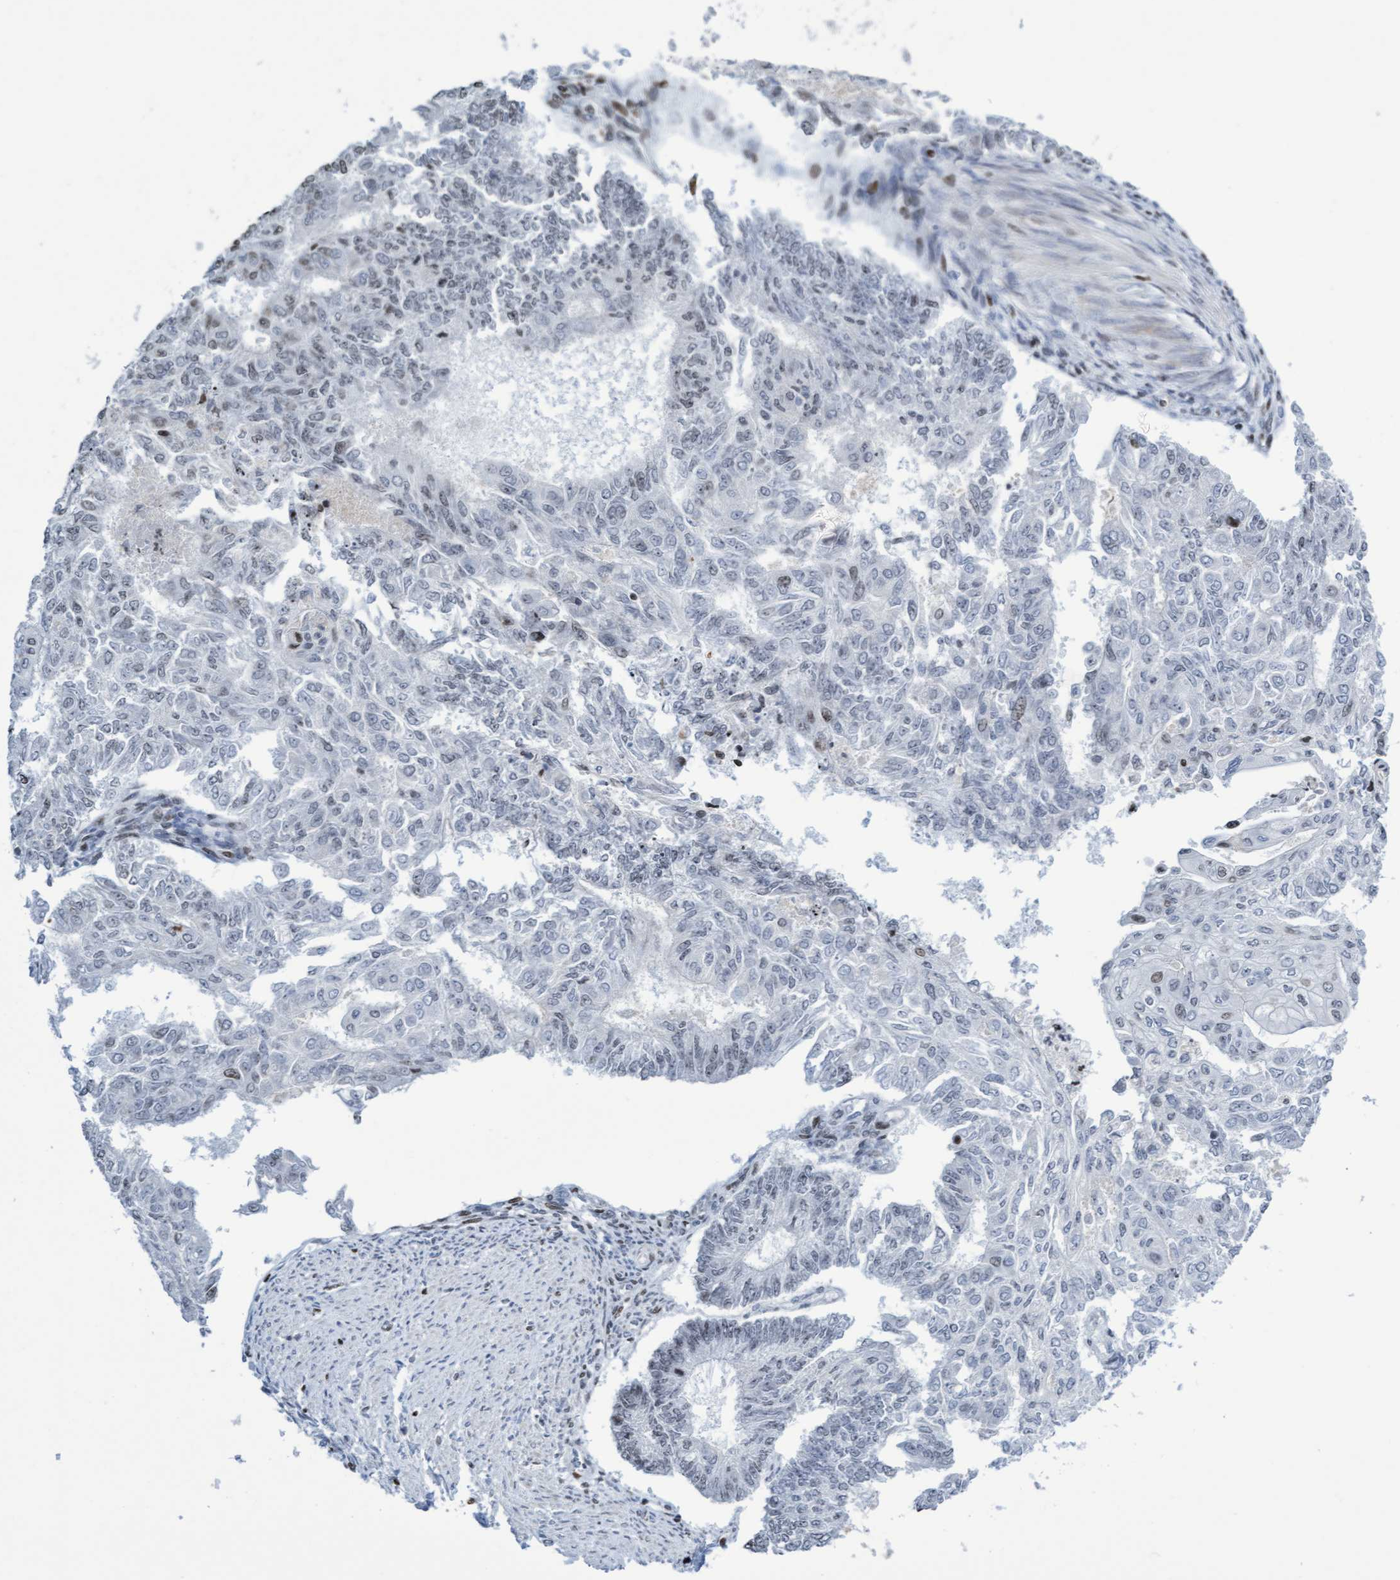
{"staining": {"intensity": "weak", "quantity": "<25%", "location": "nuclear"}, "tissue": "endometrial cancer", "cell_type": "Tumor cells", "image_type": "cancer", "snomed": [{"axis": "morphology", "description": "Adenocarcinoma, NOS"}, {"axis": "topography", "description": "Endometrium"}], "caption": "Human endometrial adenocarcinoma stained for a protein using immunohistochemistry (IHC) demonstrates no expression in tumor cells.", "gene": "CBX2", "patient": {"sex": "female", "age": 32}}